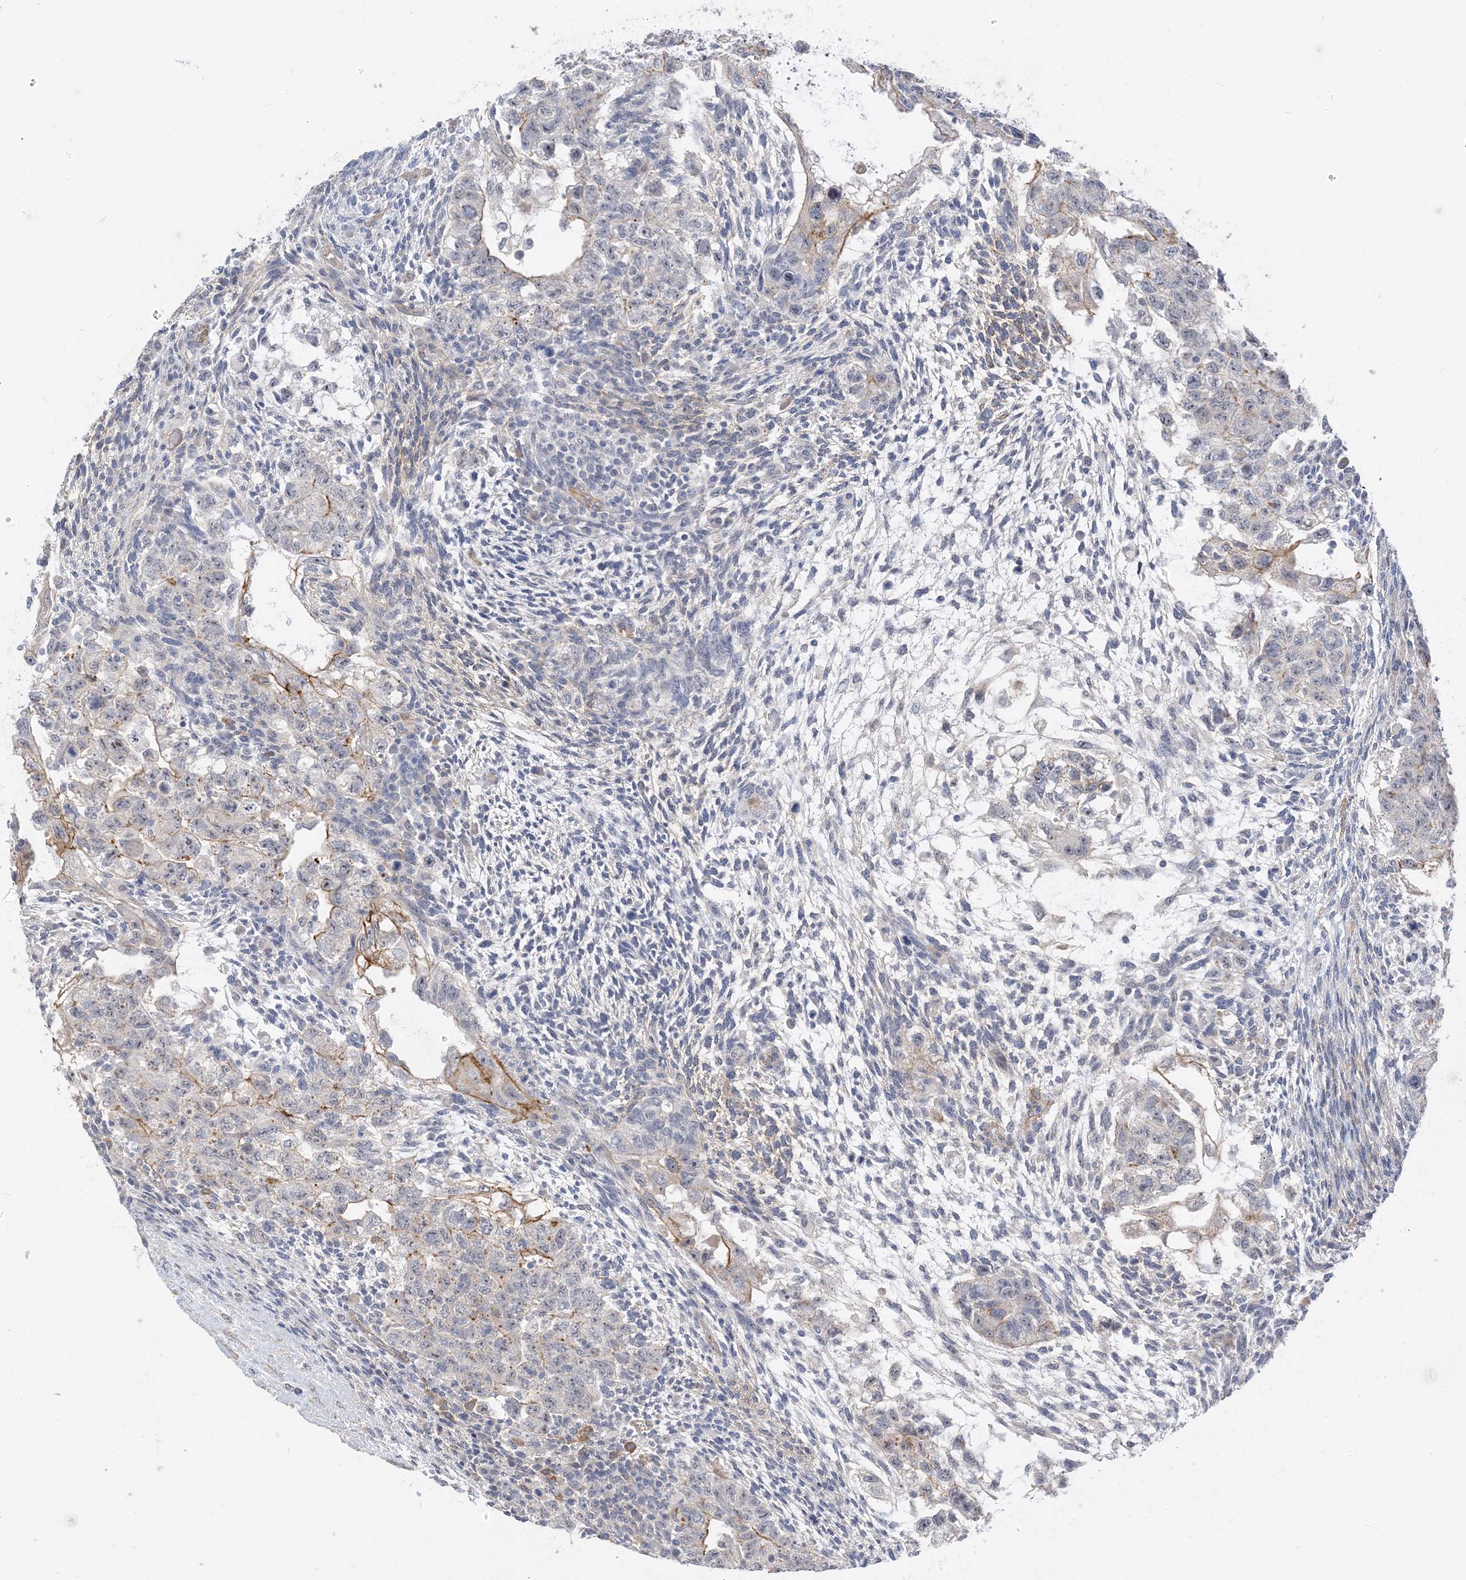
{"staining": {"intensity": "moderate", "quantity": "<25%", "location": "cytoplasmic/membranous"}, "tissue": "testis cancer", "cell_type": "Tumor cells", "image_type": "cancer", "snomed": [{"axis": "morphology", "description": "Normal tissue, NOS"}, {"axis": "morphology", "description": "Carcinoma, Embryonal, NOS"}, {"axis": "topography", "description": "Testis"}], "caption": "Testis cancer was stained to show a protein in brown. There is low levels of moderate cytoplasmic/membranous expression in about <25% of tumor cells.", "gene": "IL36B", "patient": {"sex": "male", "age": 36}}